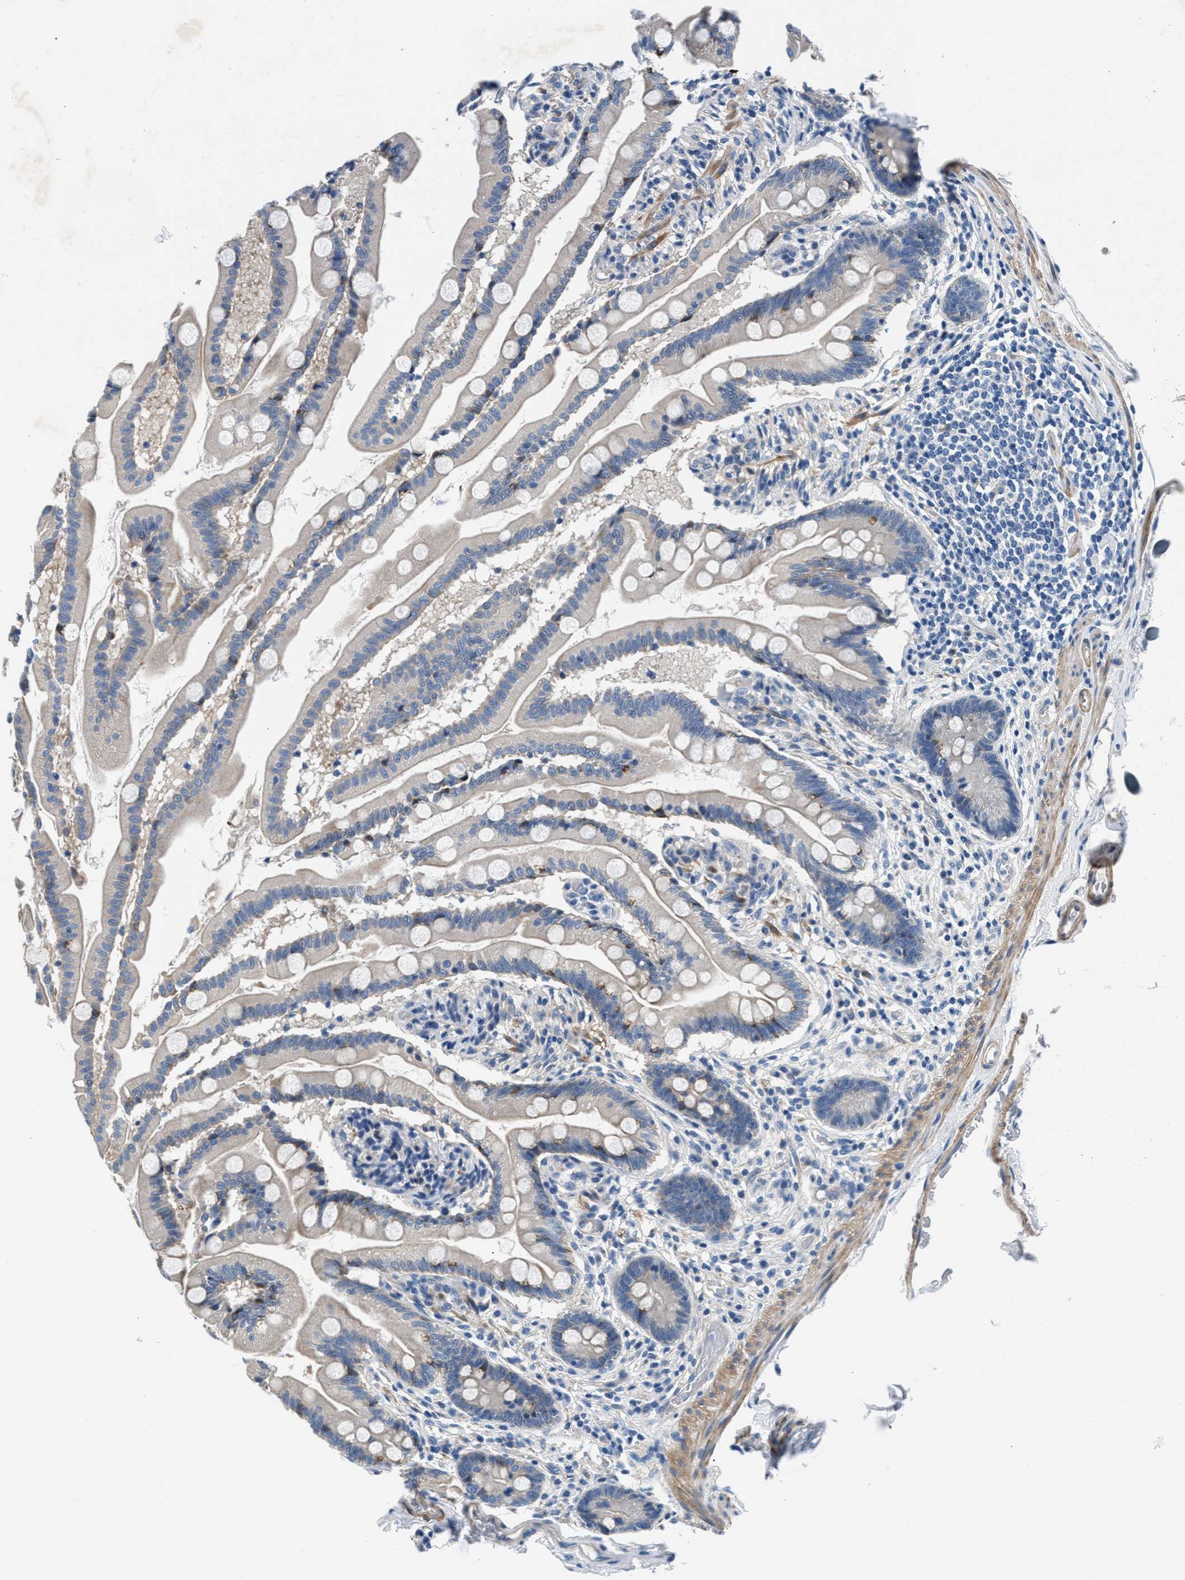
{"staining": {"intensity": "weak", "quantity": ">75%", "location": "cytoplasmic/membranous"}, "tissue": "small intestine", "cell_type": "Glandular cells", "image_type": "normal", "snomed": [{"axis": "morphology", "description": "Normal tissue, NOS"}, {"axis": "topography", "description": "Small intestine"}], "caption": "Weak cytoplasmic/membranous protein positivity is identified in approximately >75% of glandular cells in small intestine. The staining is performed using DAB (3,3'-diaminobenzidine) brown chromogen to label protein expression. The nuclei are counter-stained blue using hematoxylin.", "gene": "CDRT4", "patient": {"sex": "female", "age": 56}}